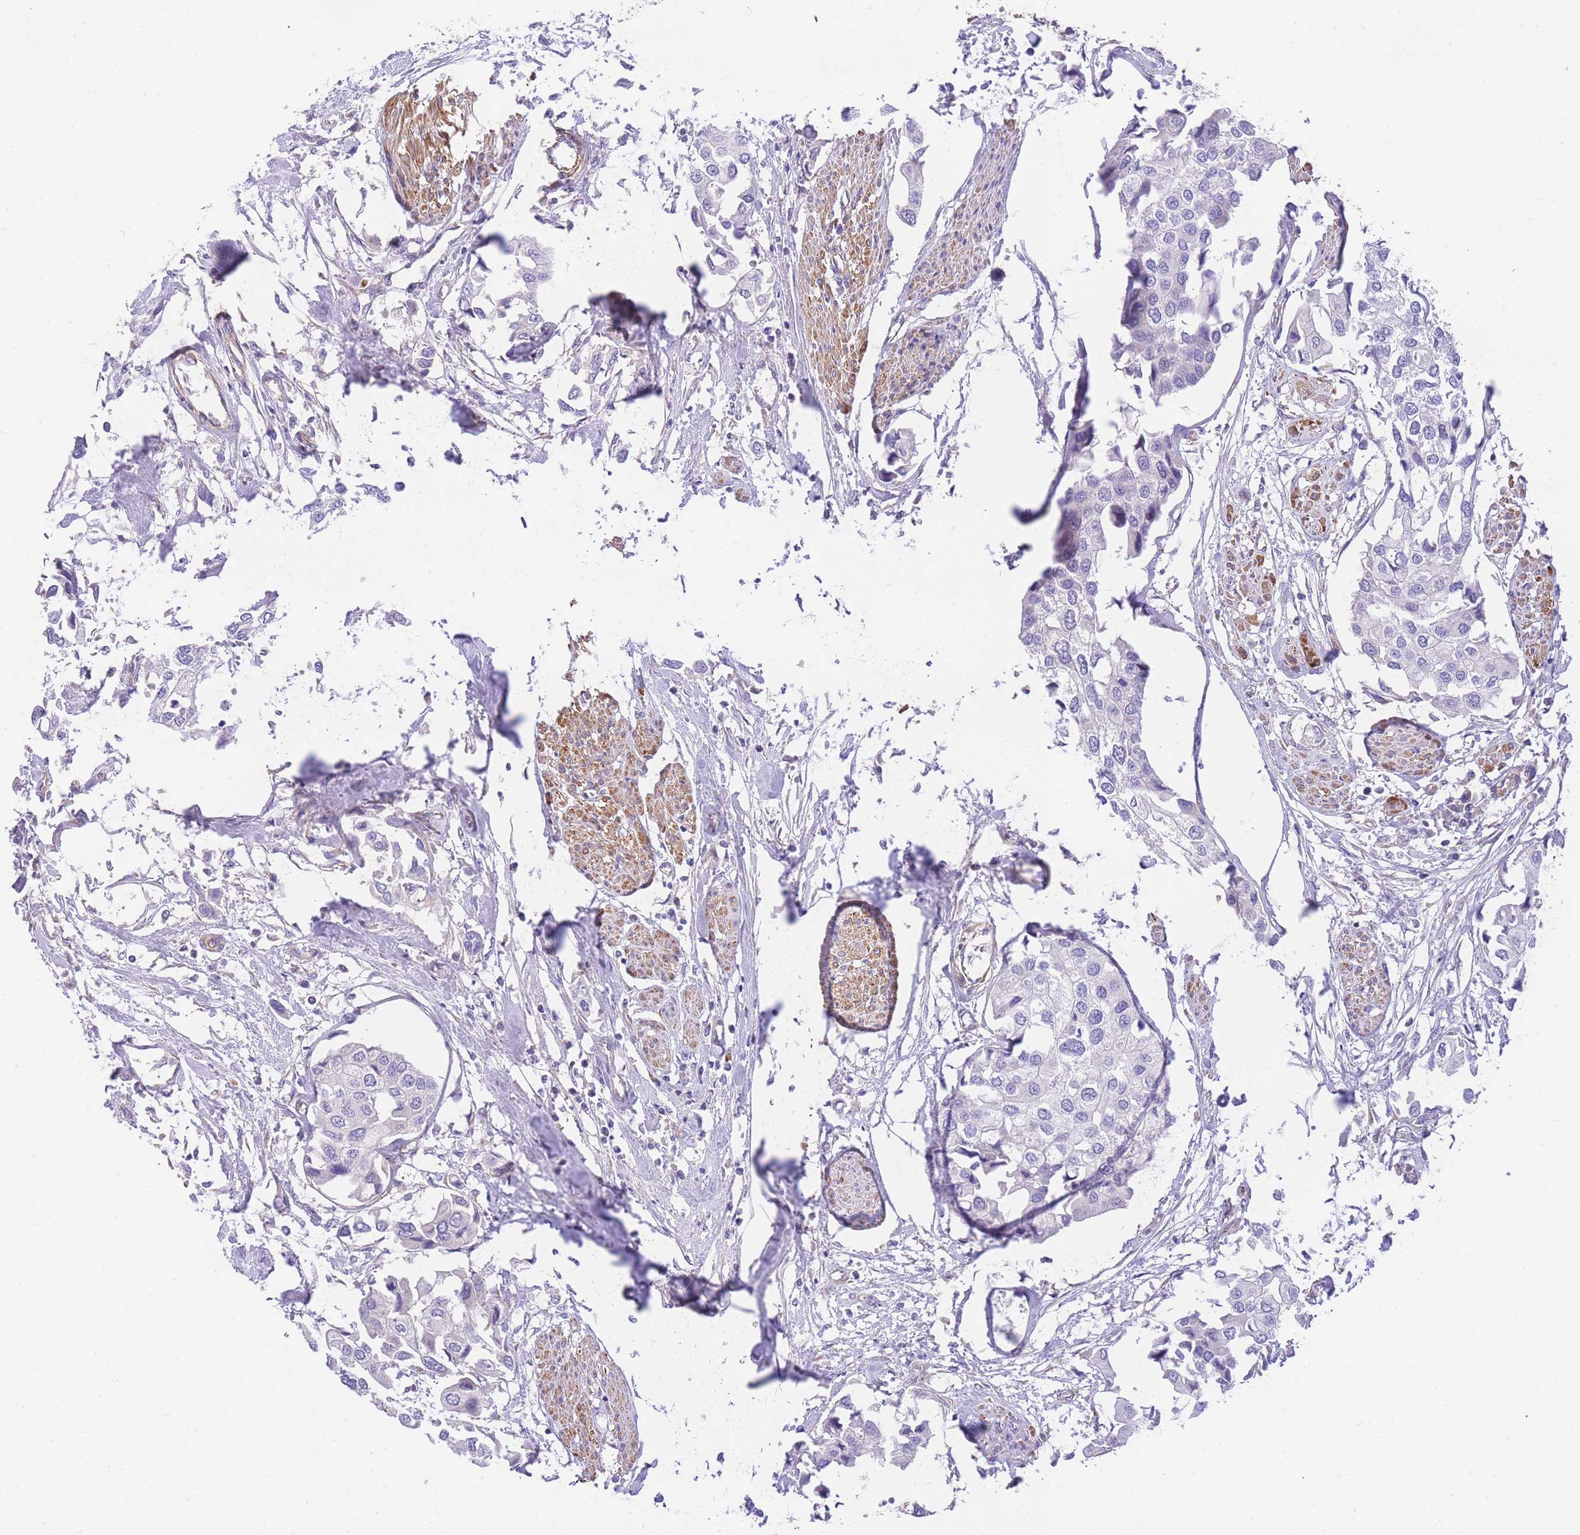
{"staining": {"intensity": "negative", "quantity": "none", "location": "none"}, "tissue": "urothelial cancer", "cell_type": "Tumor cells", "image_type": "cancer", "snomed": [{"axis": "morphology", "description": "Urothelial carcinoma, High grade"}, {"axis": "topography", "description": "Urinary bladder"}], "caption": "This is a histopathology image of IHC staining of high-grade urothelial carcinoma, which shows no positivity in tumor cells.", "gene": "MTRES1", "patient": {"sex": "male", "age": 64}}